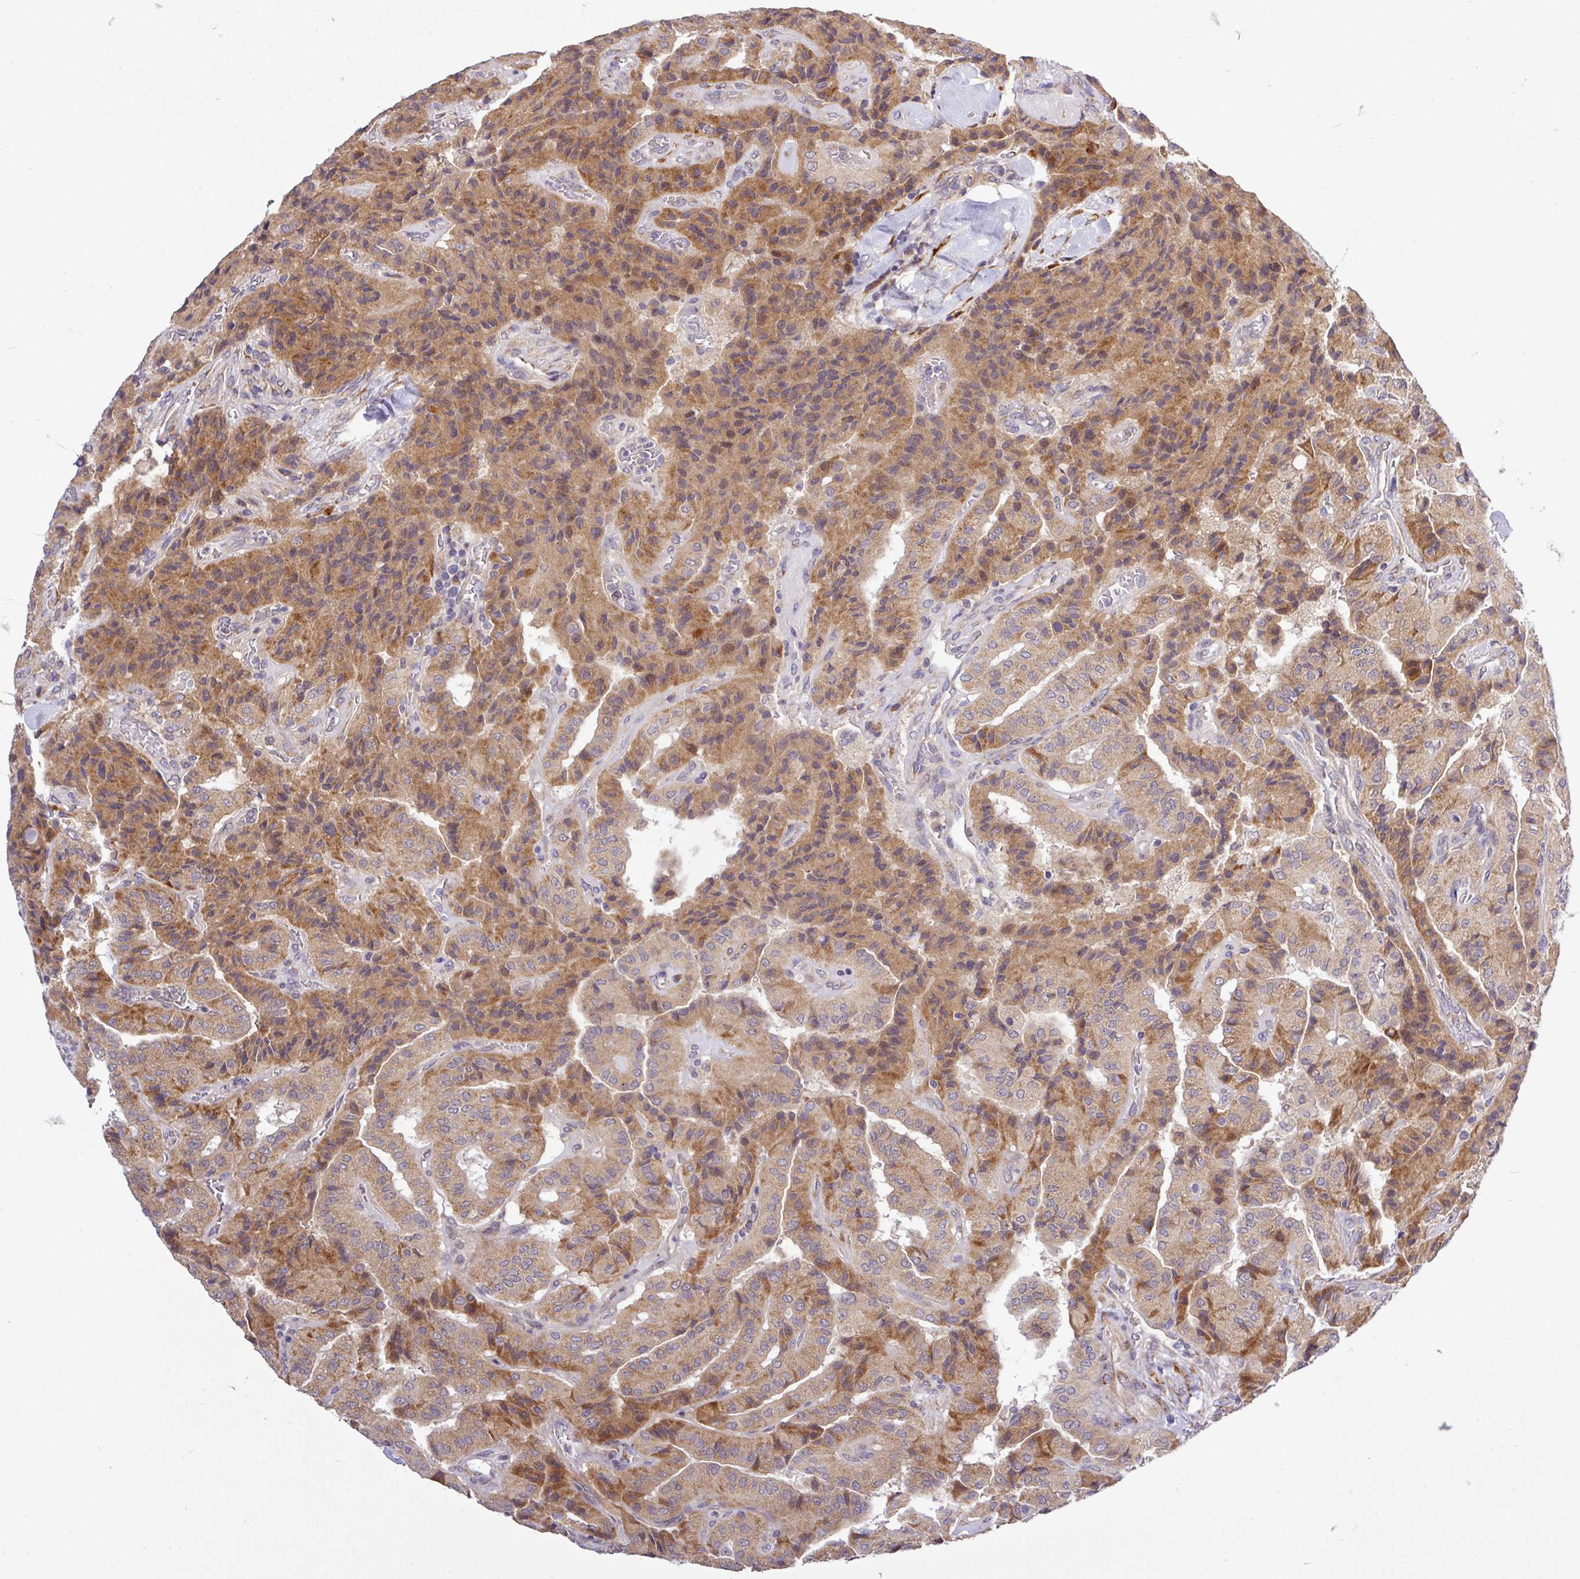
{"staining": {"intensity": "strong", "quantity": "25%-75%", "location": "cytoplasmic/membranous"}, "tissue": "thyroid cancer", "cell_type": "Tumor cells", "image_type": "cancer", "snomed": [{"axis": "morphology", "description": "Normal tissue, NOS"}, {"axis": "morphology", "description": "Papillary adenocarcinoma, NOS"}, {"axis": "topography", "description": "Thyroid gland"}], "caption": "This image exhibits thyroid cancer stained with IHC to label a protein in brown. The cytoplasmic/membranous of tumor cells show strong positivity for the protein. Nuclei are counter-stained blue.", "gene": "TM2D2", "patient": {"sex": "female", "age": 59}}